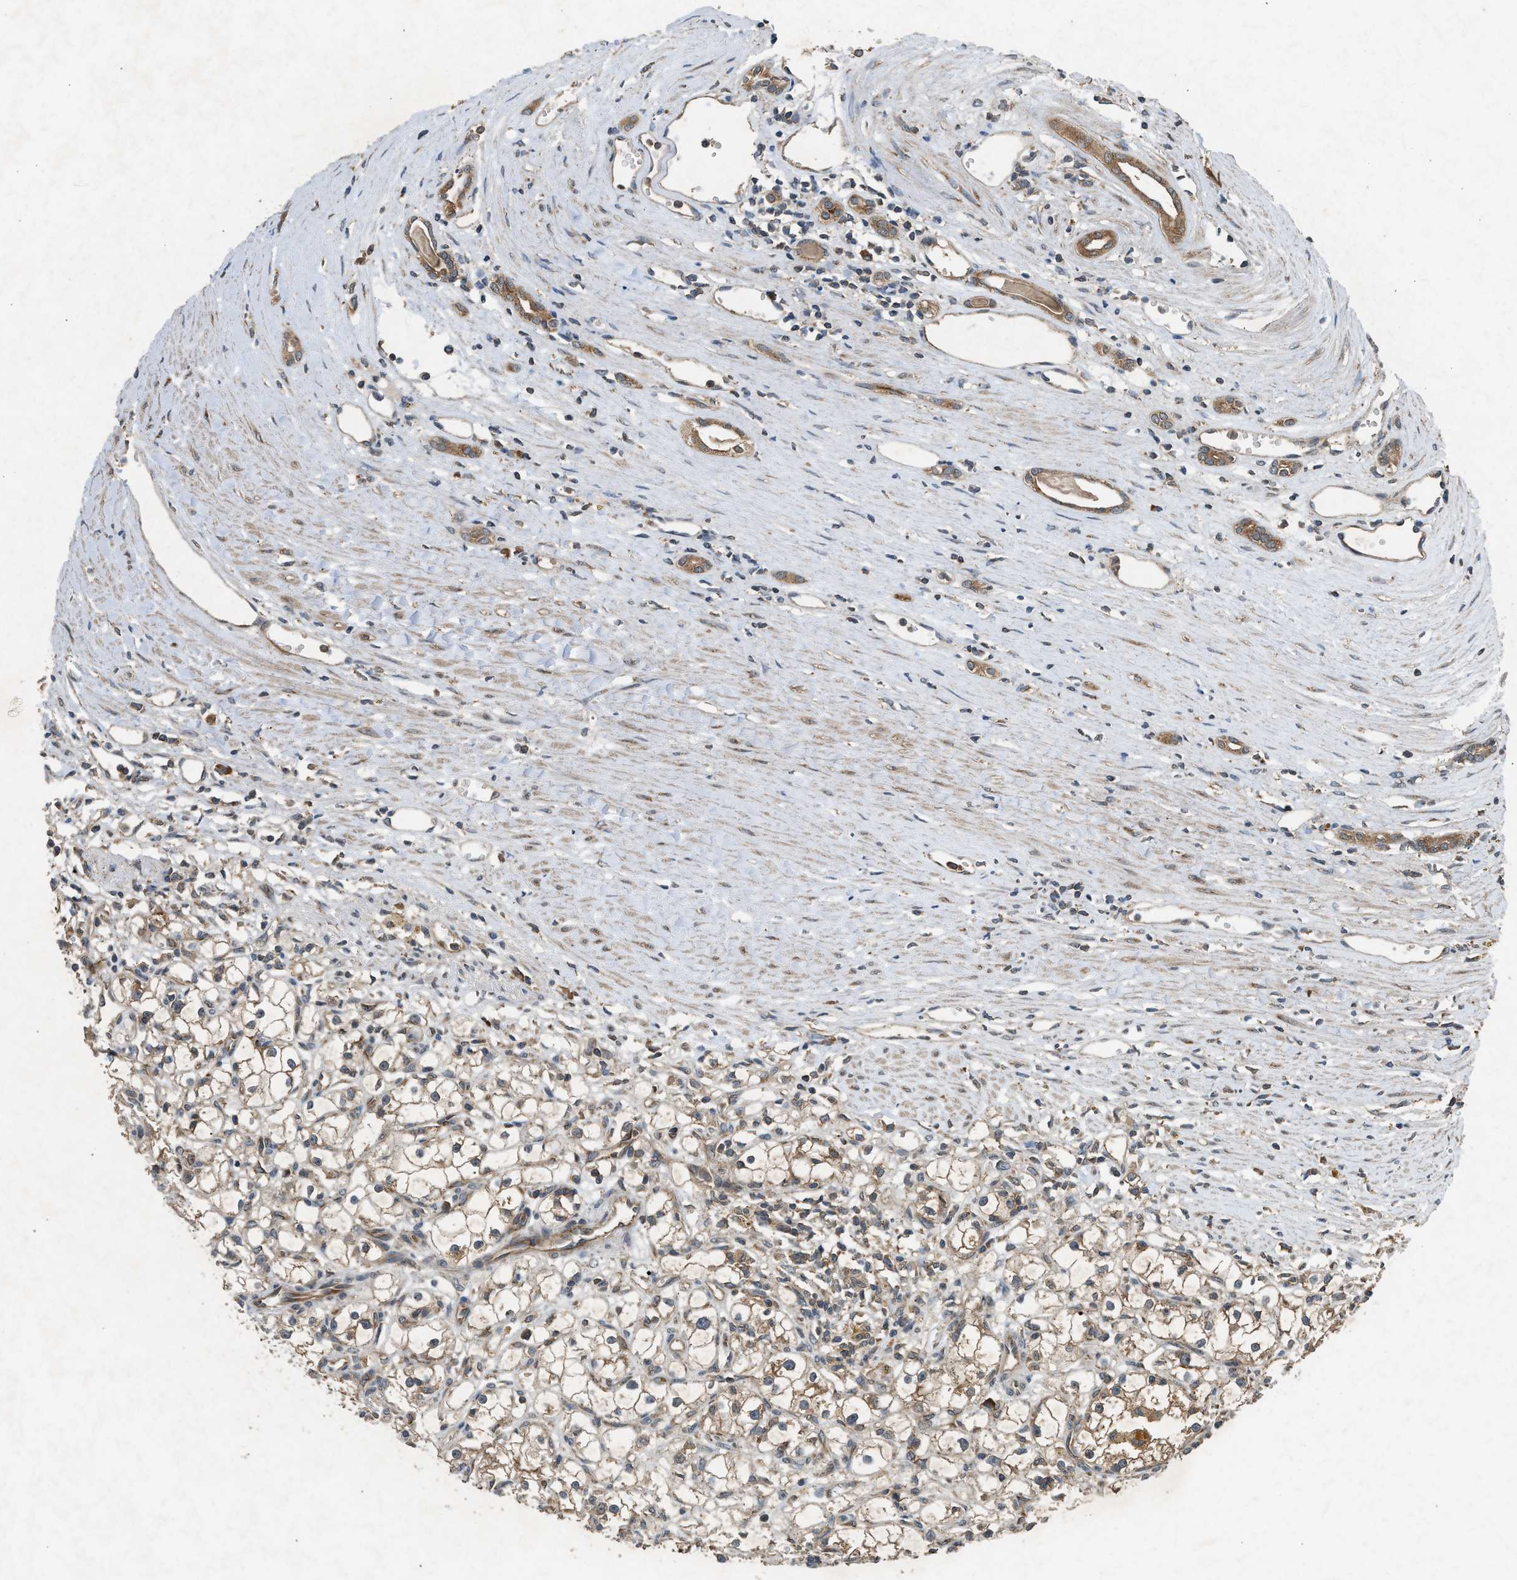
{"staining": {"intensity": "weak", "quantity": ">75%", "location": "cytoplasmic/membranous"}, "tissue": "renal cancer", "cell_type": "Tumor cells", "image_type": "cancer", "snomed": [{"axis": "morphology", "description": "Adenocarcinoma, NOS"}, {"axis": "topography", "description": "Kidney"}], "caption": "Renal cancer (adenocarcinoma) stained for a protein (brown) shows weak cytoplasmic/membranous positive positivity in about >75% of tumor cells.", "gene": "HIP1R", "patient": {"sex": "male", "age": 56}}